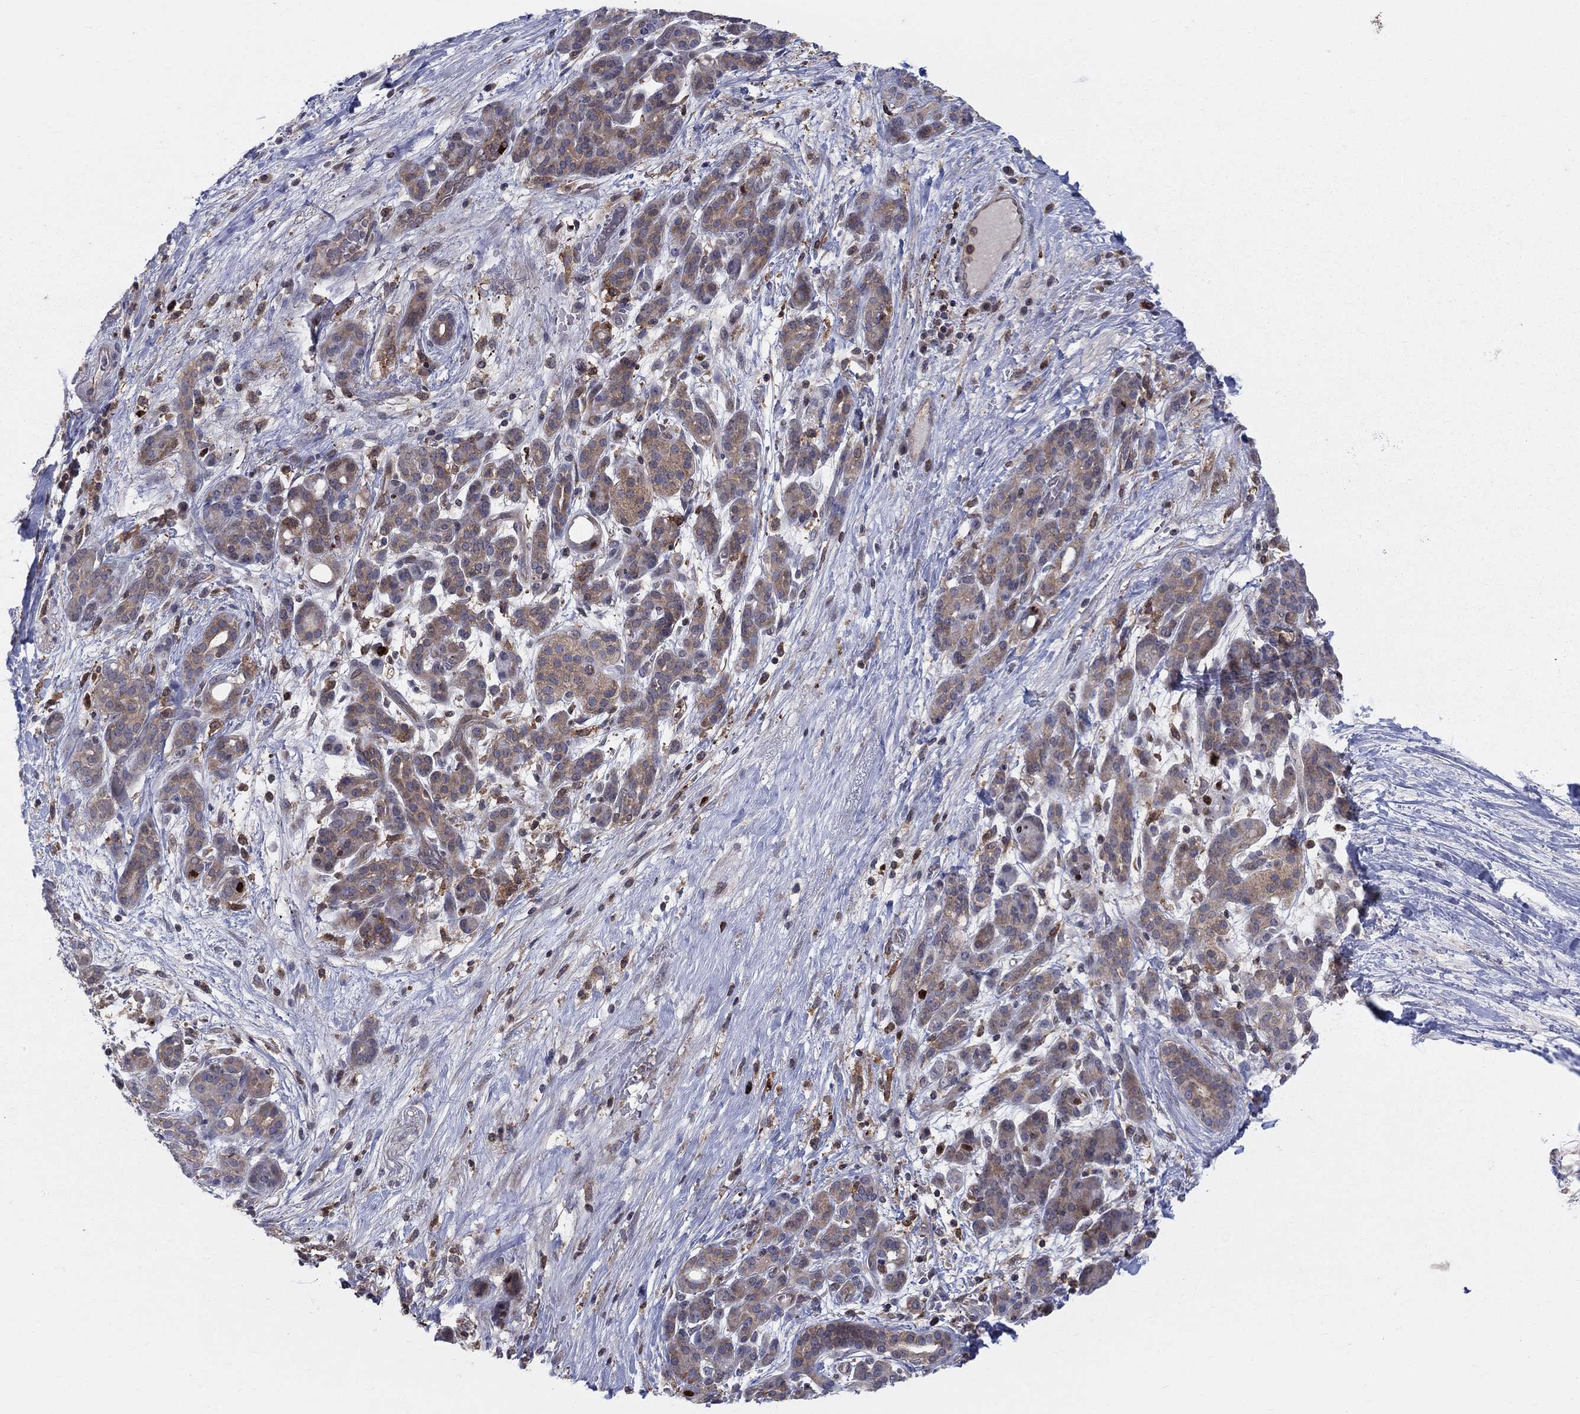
{"staining": {"intensity": "weak", "quantity": "25%-75%", "location": "cytoplasmic/membranous"}, "tissue": "pancreatic cancer", "cell_type": "Tumor cells", "image_type": "cancer", "snomed": [{"axis": "morphology", "description": "Adenocarcinoma, NOS"}, {"axis": "topography", "description": "Pancreas"}], "caption": "IHC staining of adenocarcinoma (pancreatic), which exhibits low levels of weak cytoplasmic/membranous positivity in about 25%-75% of tumor cells indicating weak cytoplasmic/membranous protein expression. The staining was performed using DAB (brown) for protein detection and nuclei were counterstained in hematoxylin (blue).", "gene": "ZNHIT3", "patient": {"sex": "male", "age": 44}}